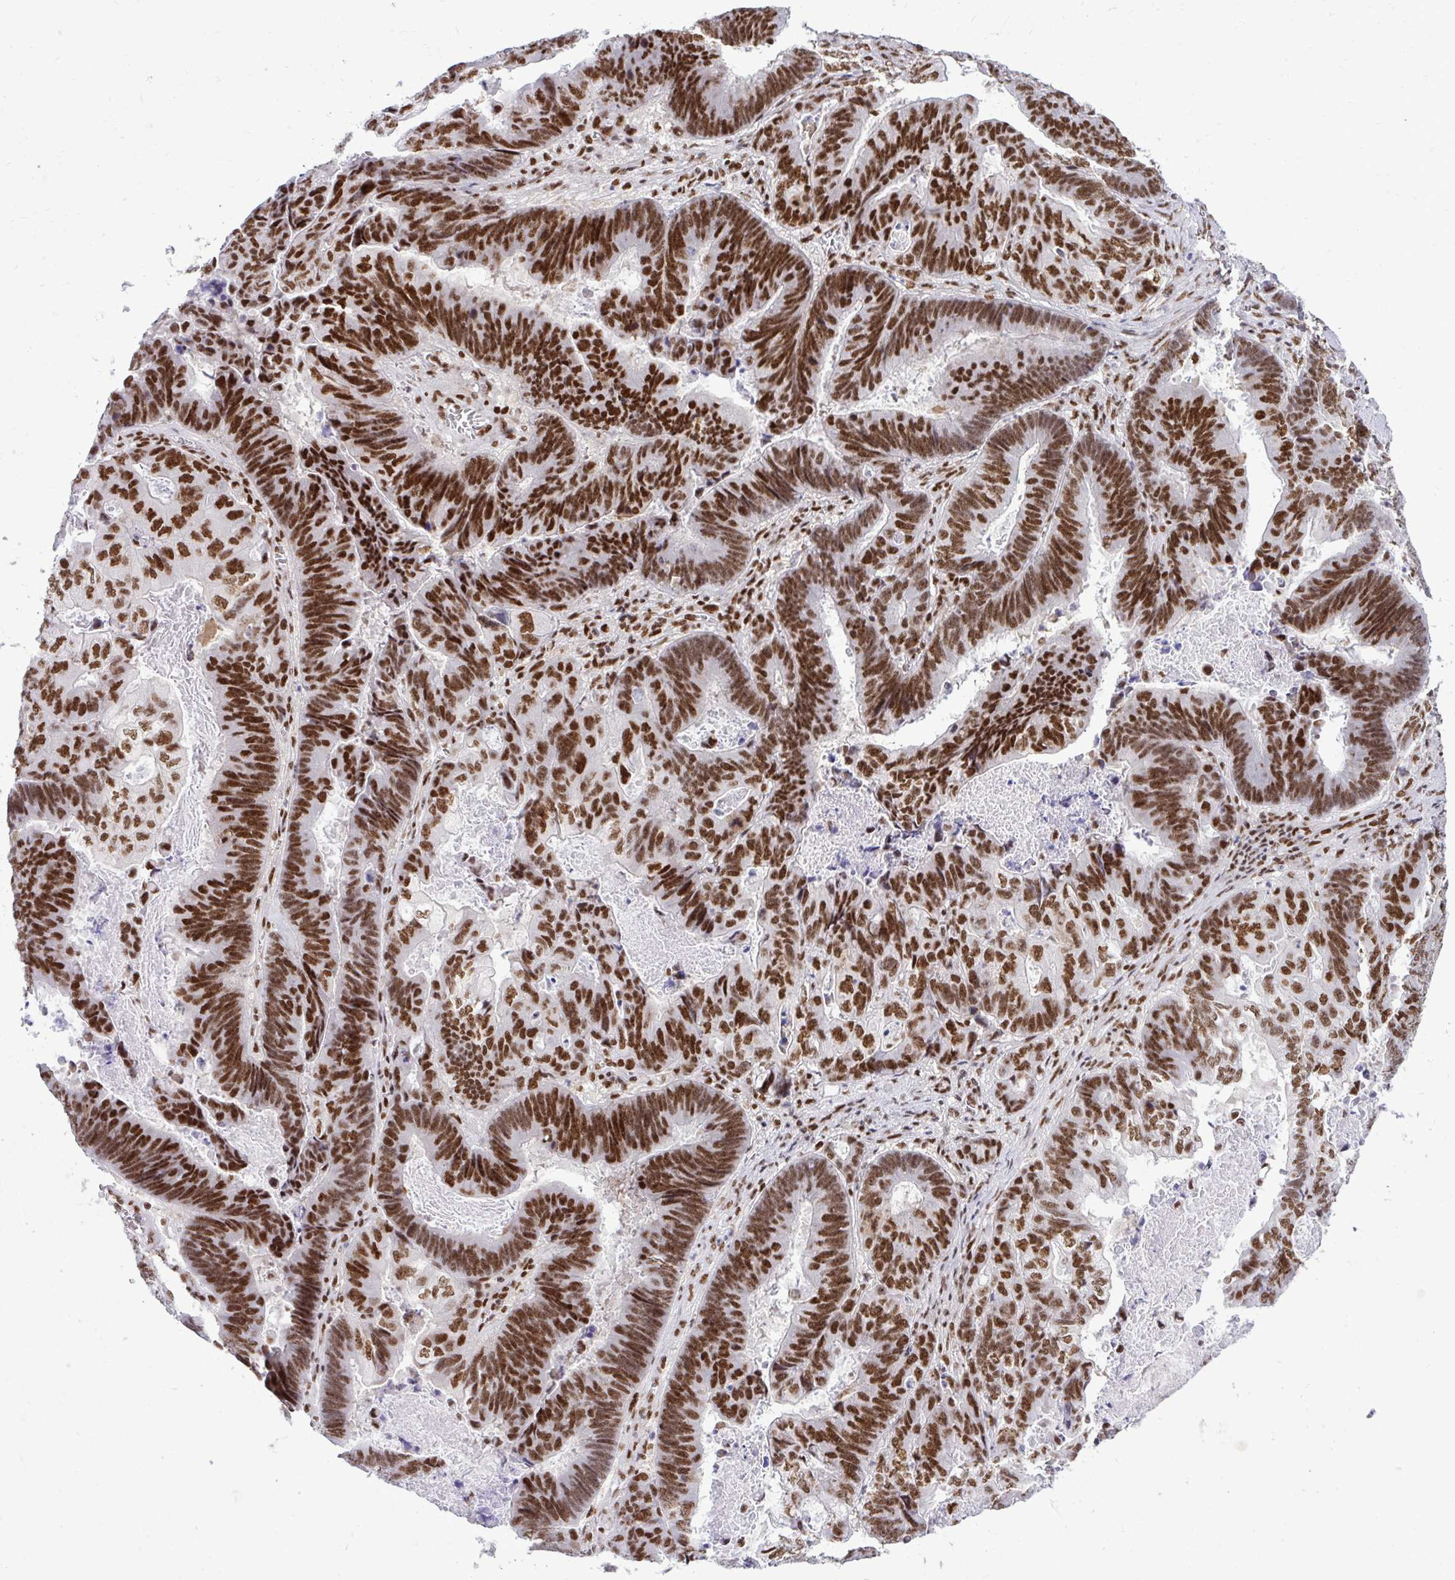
{"staining": {"intensity": "strong", "quantity": ">75%", "location": "nuclear"}, "tissue": "lung cancer", "cell_type": "Tumor cells", "image_type": "cancer", "snomed": [{"axis": "morphology", "description": "Aneuploidy"}, {"axis": "morphology", "description": "Adenocarcinoma, NOS"}, {"axis": "morphology", "description": "Adenocarcinoma primary or metastatic"}, {"axis": "topography", "description": "Lung"}], "caption": "Lung cancer (adenocarcinoma) was stained to show a protein in brown. There is high levels of strong nuclear staining in approximately >75% of tumor cells. The staining was performed using DAB (3,3'-diaminobenzidine) to visualize the protein expression in brown, while the nuclei were stained in blue with hematoxylin (Magnification: 20x).", "gene": "CDYL", "patient": {"sex": "female", "age": 75}}